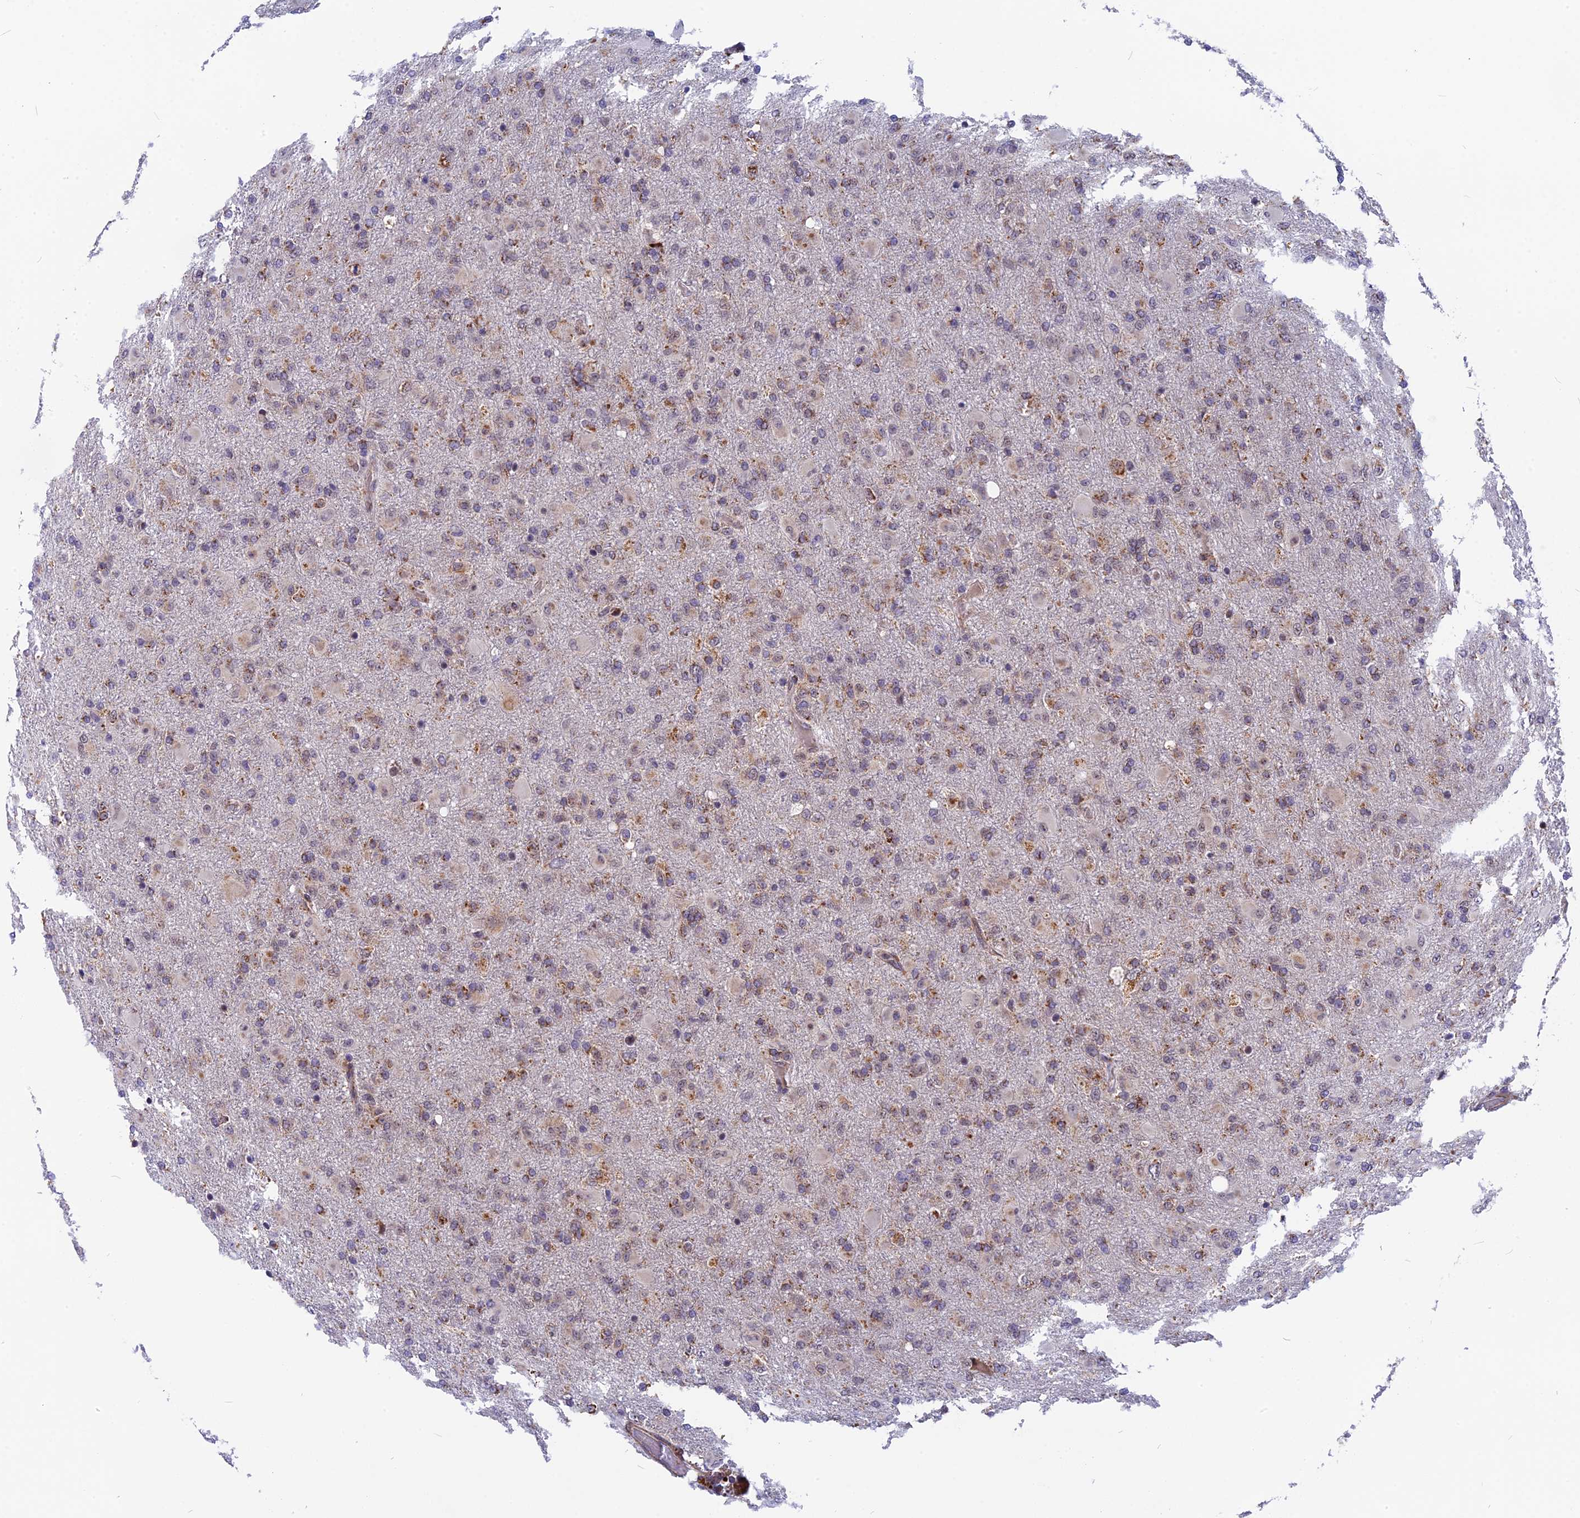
{"staining": {"intensity": "weak", "quantity": "25%-75%", "location": "cytoplasmic/membranous"}, "tissue": "glioma", "cell_type": "Tumor cells", "image_type": "cancer", "snomed": [{"axis": "morphology", "description": "Glioma, malignant, Low grade"}, {"axis": "topography", "description": "Brain"}], "caption": "Human malignant glioma (low-grade) stained for a protein (brown) reveals weak cytoplasmic/membranous positive staining in approximately 25%-75% of tumor cells.", "gene": "CMC1", "patient": {"sex": "male", "age": 65}}